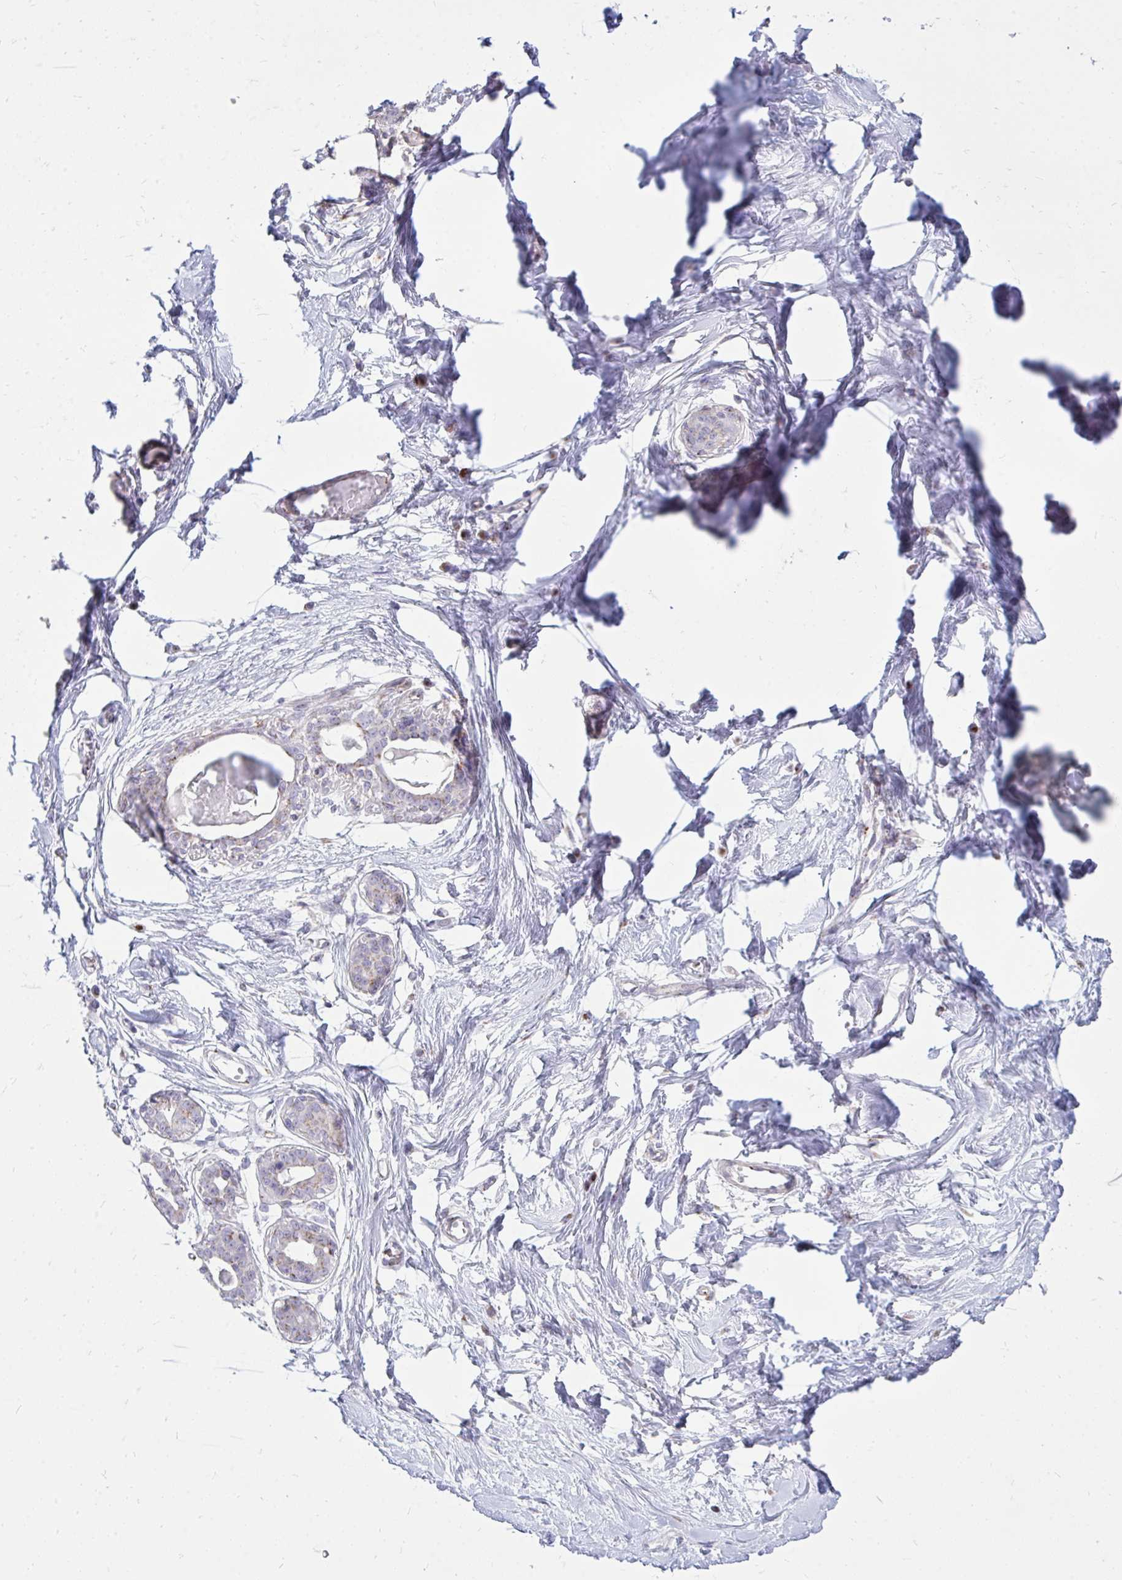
{"staining": {"intensity": "negative", "quantity": "none", "location": "none"}, "tissue": "breast", "cell_type": "Adipocytes", "image_type": "normal", "snomed": [{"axis": "morphology", "description": "Normal tissue, NOS"}, {"axis": "topography", "description": "Breast"}], "caption": "Immunohistochemical staining of normal human breast shows no significant expression in adipocytes.", "gene": "RAB6A", "patient": {"sex": "female", "age": 45}}